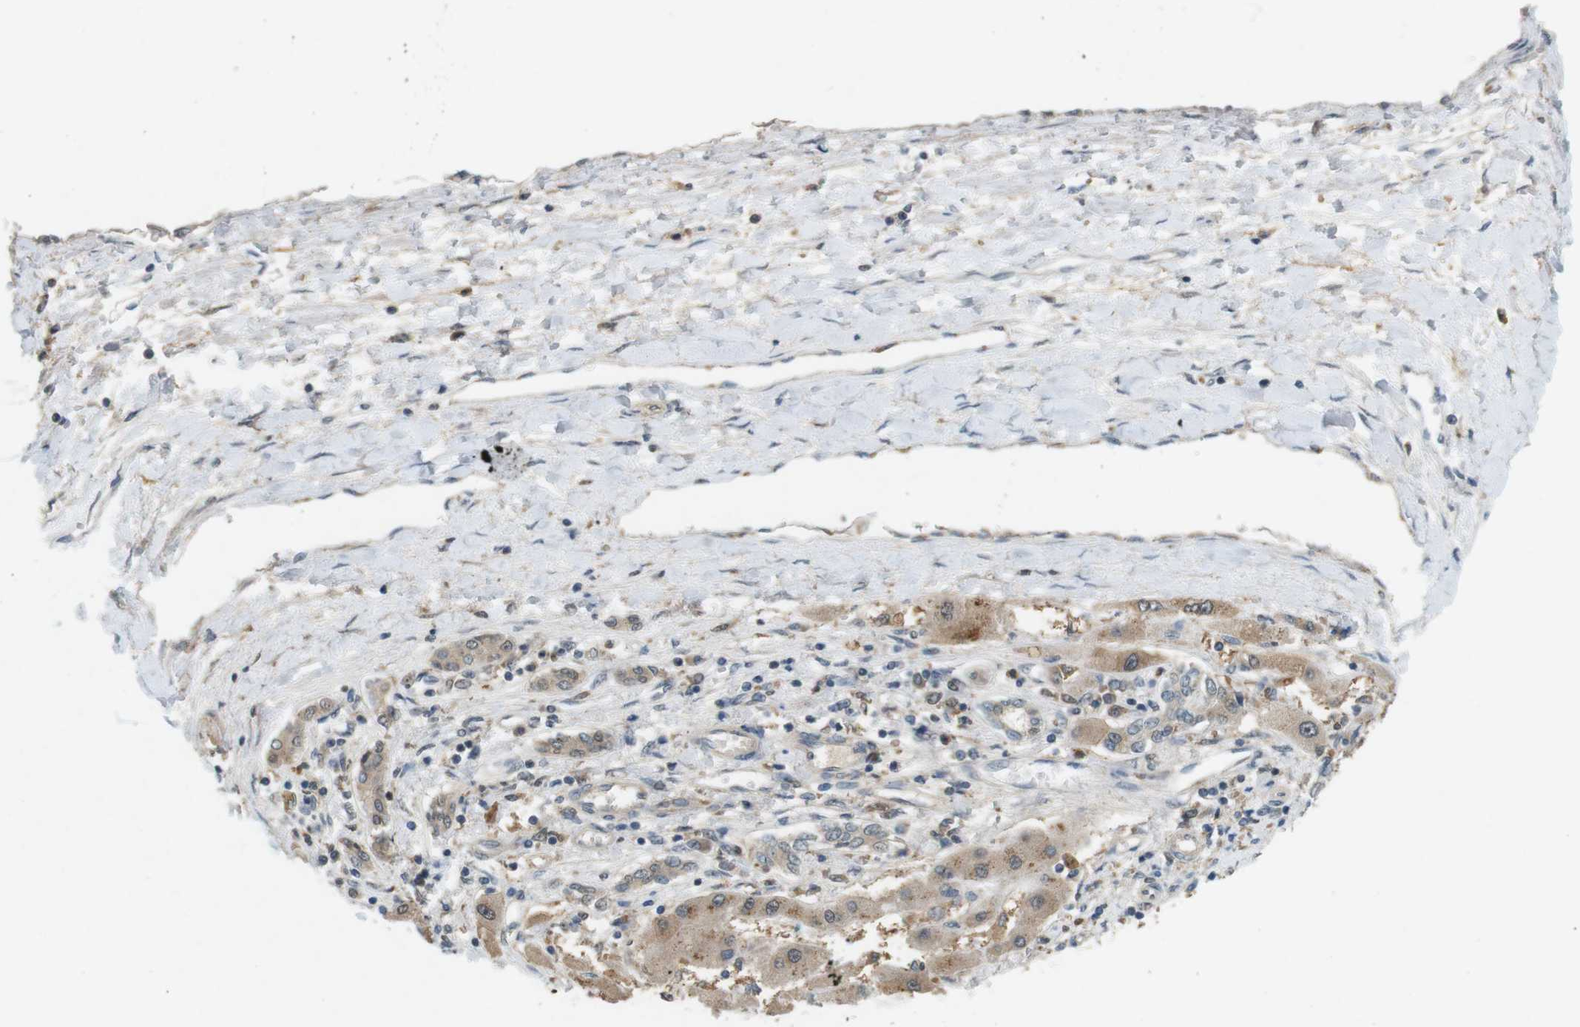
{"staining": {"intensity": "weak", "quantity": "25%-75%", "location": "cytoplasmic/membranous"}, "tissue": "liver cancer", "cell_type": "Tumor cells", "image_type": "cancer", "snomed": [{"axis": "morphology", "description": "Carcinoma, Hepatocellular, NOS"}, {"axis": "topography", "description": "Liver"}], "caption": "About 25%-75% of tumor cells in human liver cancer (hepatocellular carcinoma) display weak cytoplasmic/membranous protein staining as visualized by brown immunohistochemical staining.", "gene": "CDK14", "patient": {"sex": "female", "age": 61}}